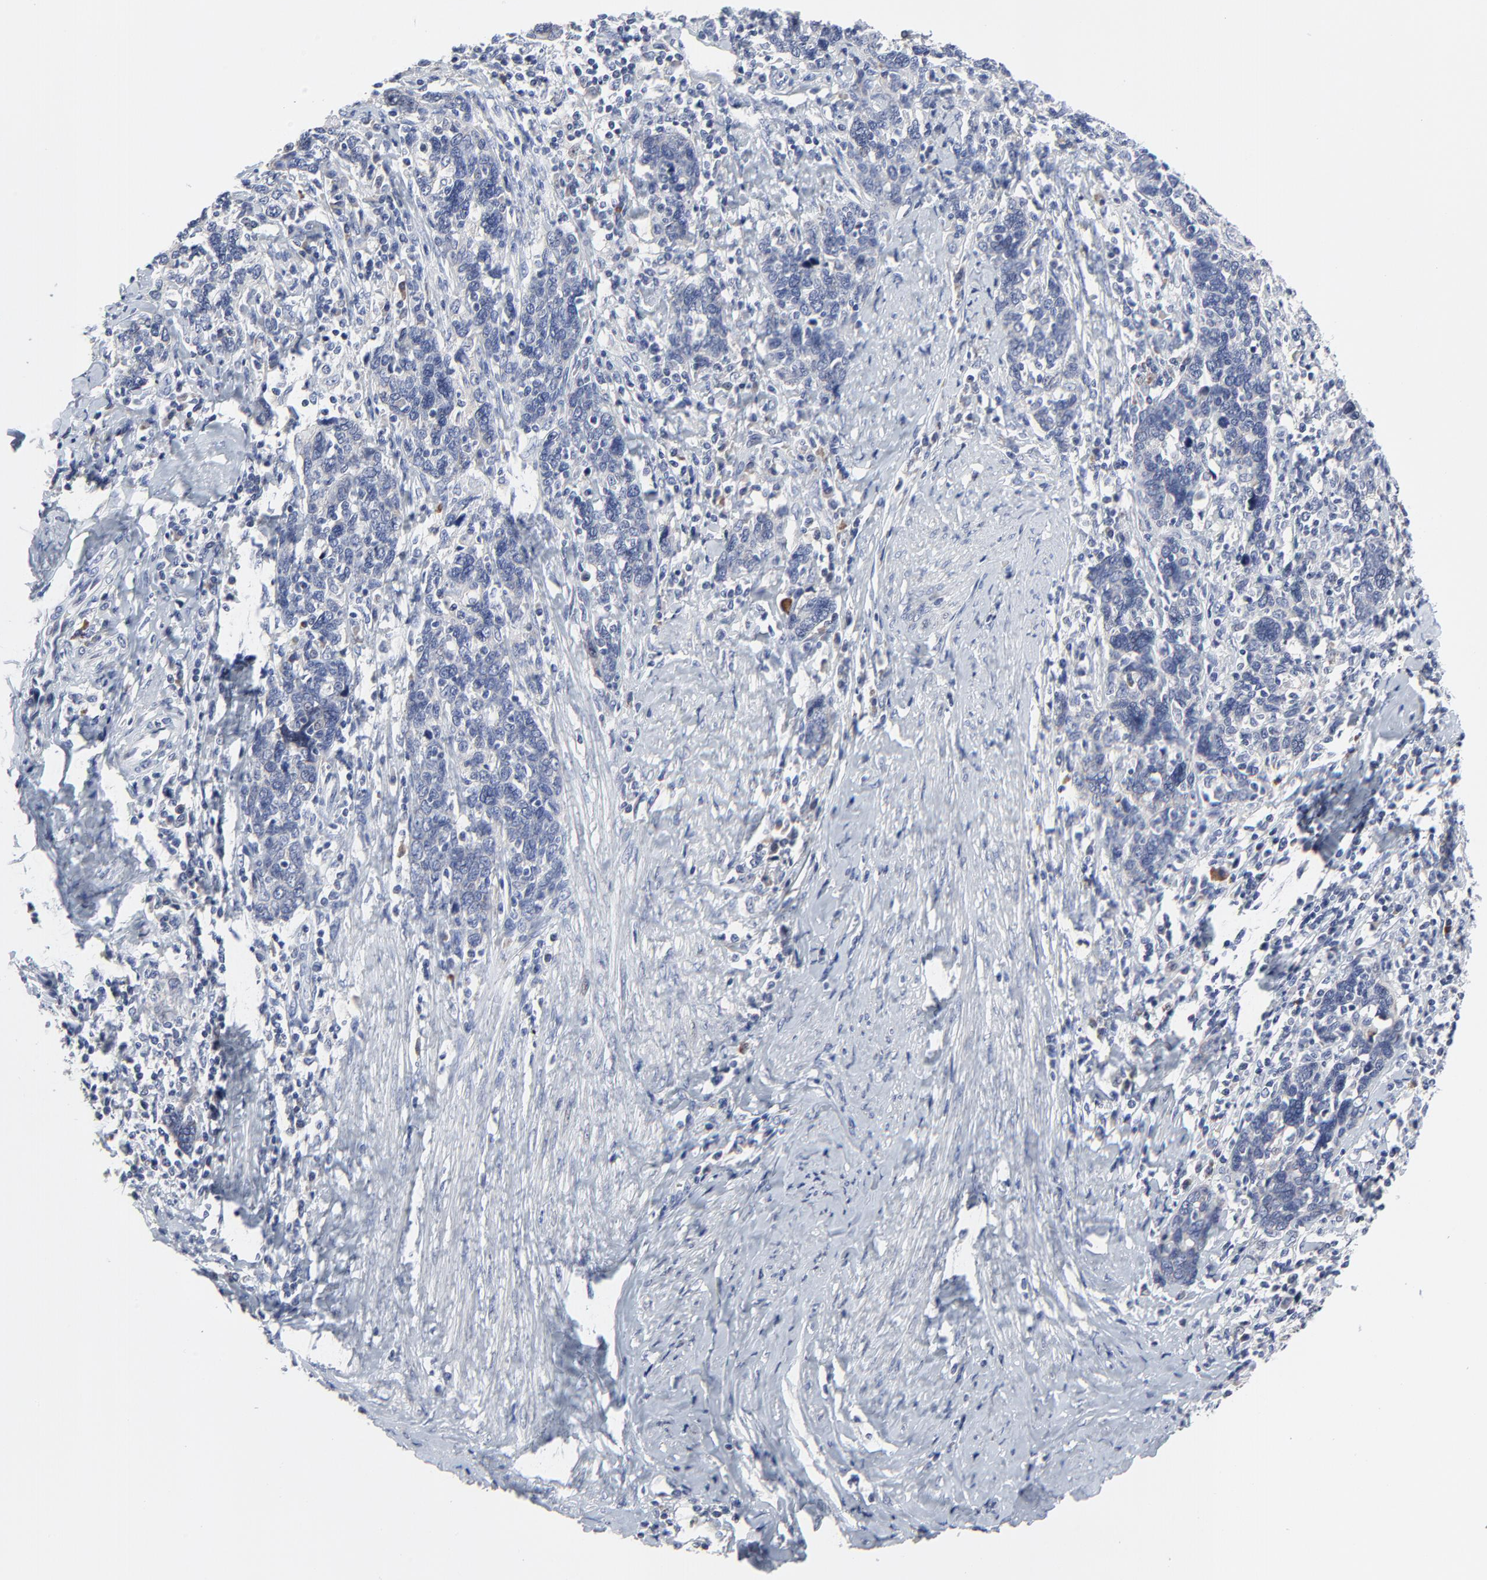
{"staining": {"intensity": "weak", "quantity": ">75%", "location": "cytoplasmic/membranous"}, "tissue": "cervical cancer", "cell_type": "Tumor cells", "image_type": "cancer", "snomed": [{"axis": "morphology", "description": "Squamous cell carcinoma, NOS"}, {"axis": "topography", "description": "Cervix"}], "caption": "A high-resolution histopathology image shows IHC staining of cervical squamous cell carcinoma, which displays weak cytoplasmic/membranous positivity in about >75% of tumor cells.", "gene": "NLGN3", "patient": {"sex": "female", "age": 41}}